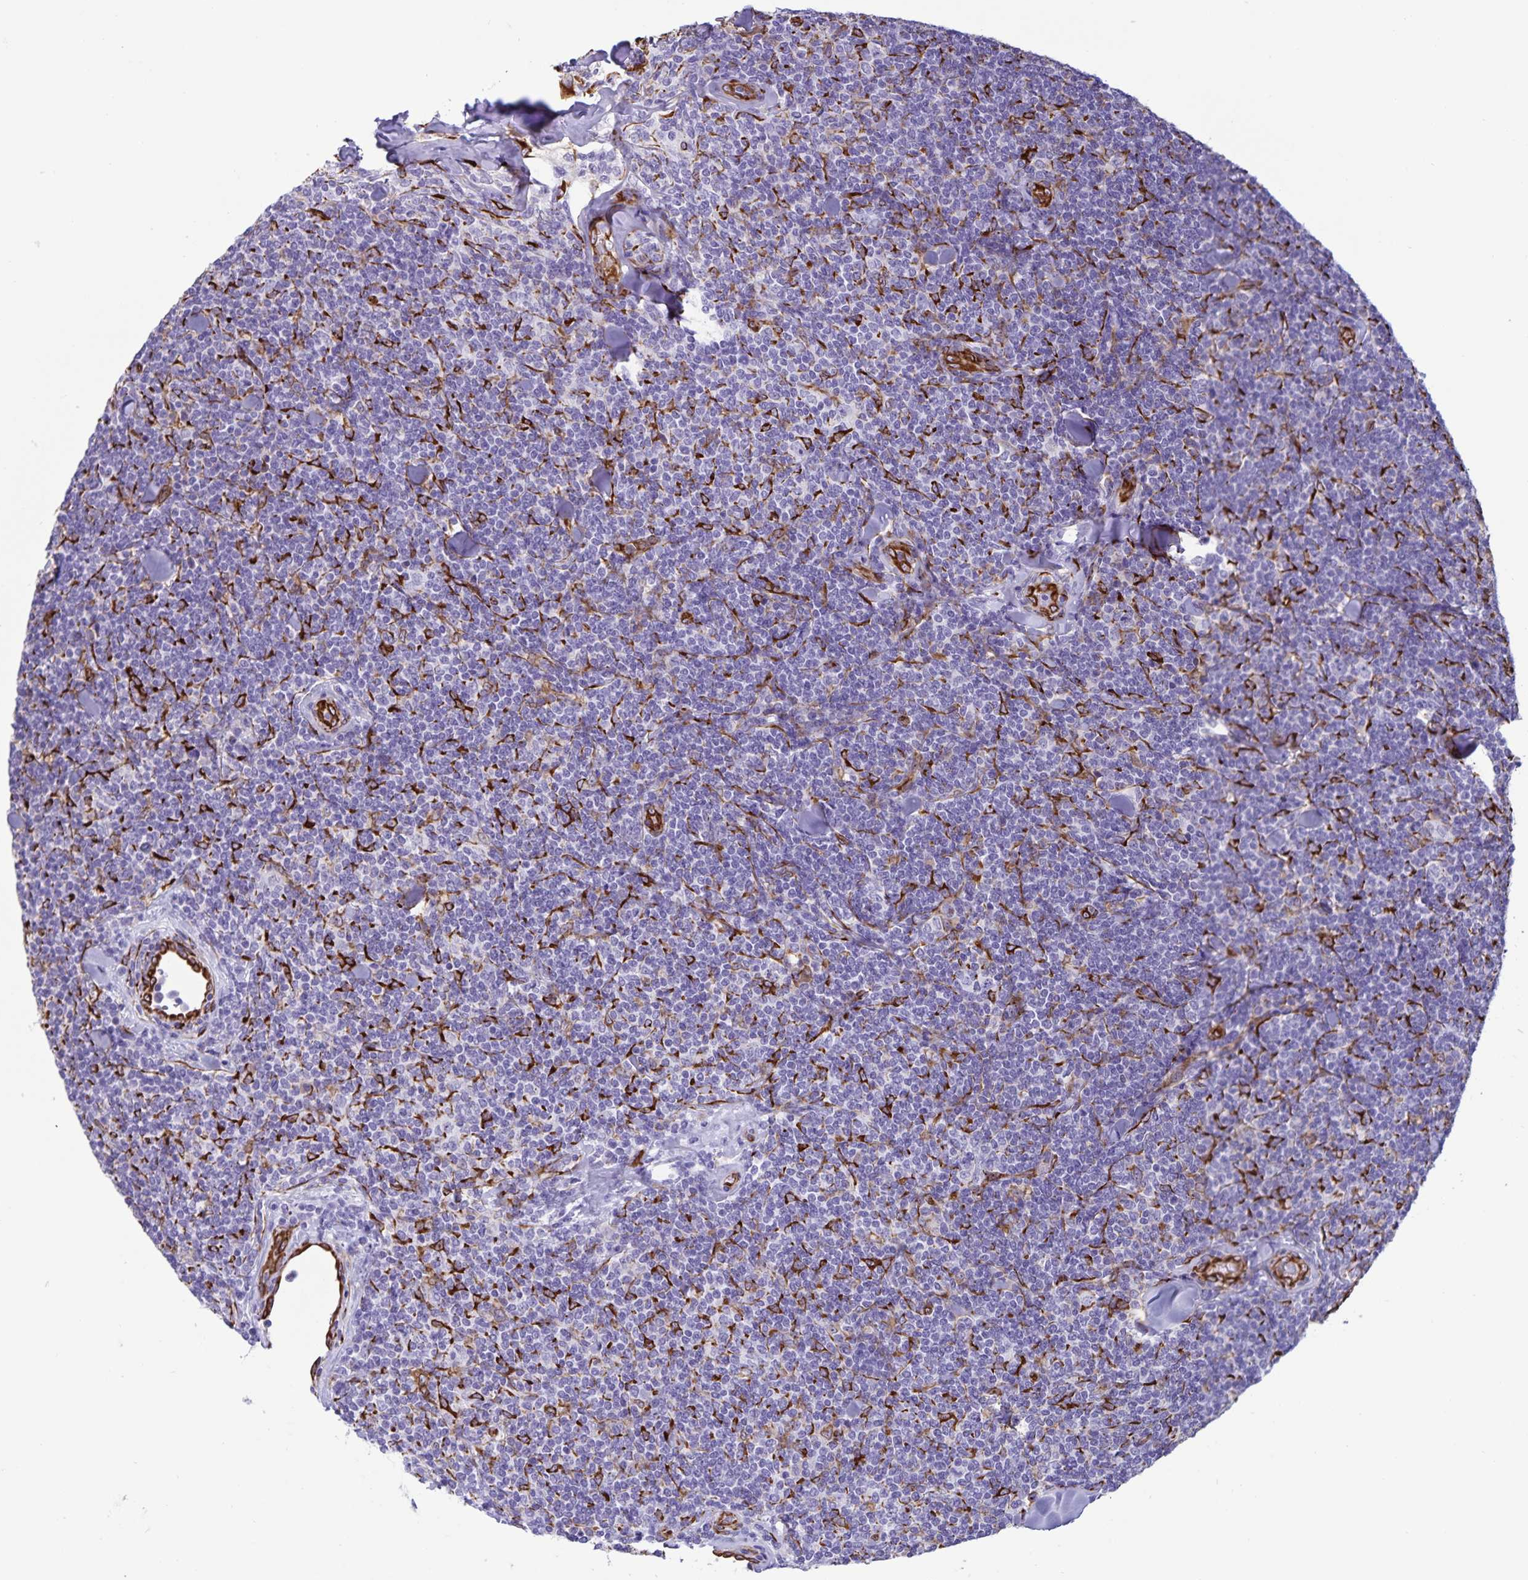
{"staining": {"intensity": "negative", "quantity": "none", "location": "none"}, "tissue": "lymphoma", "cell_type": "Tumor cells", "image_type": "cancer", "snomed": [{"axis": "morphology", "description": "Malignant lymphoma, non-Hodgkin's type, Low grade"}, {"axis": "topography", "description": "Lymph node"}], "caption": "Tumor cells show no significant protein positivity in lymphoma.", "gene": "RCN1", "patient": {"sex": "female", "age": 56}}